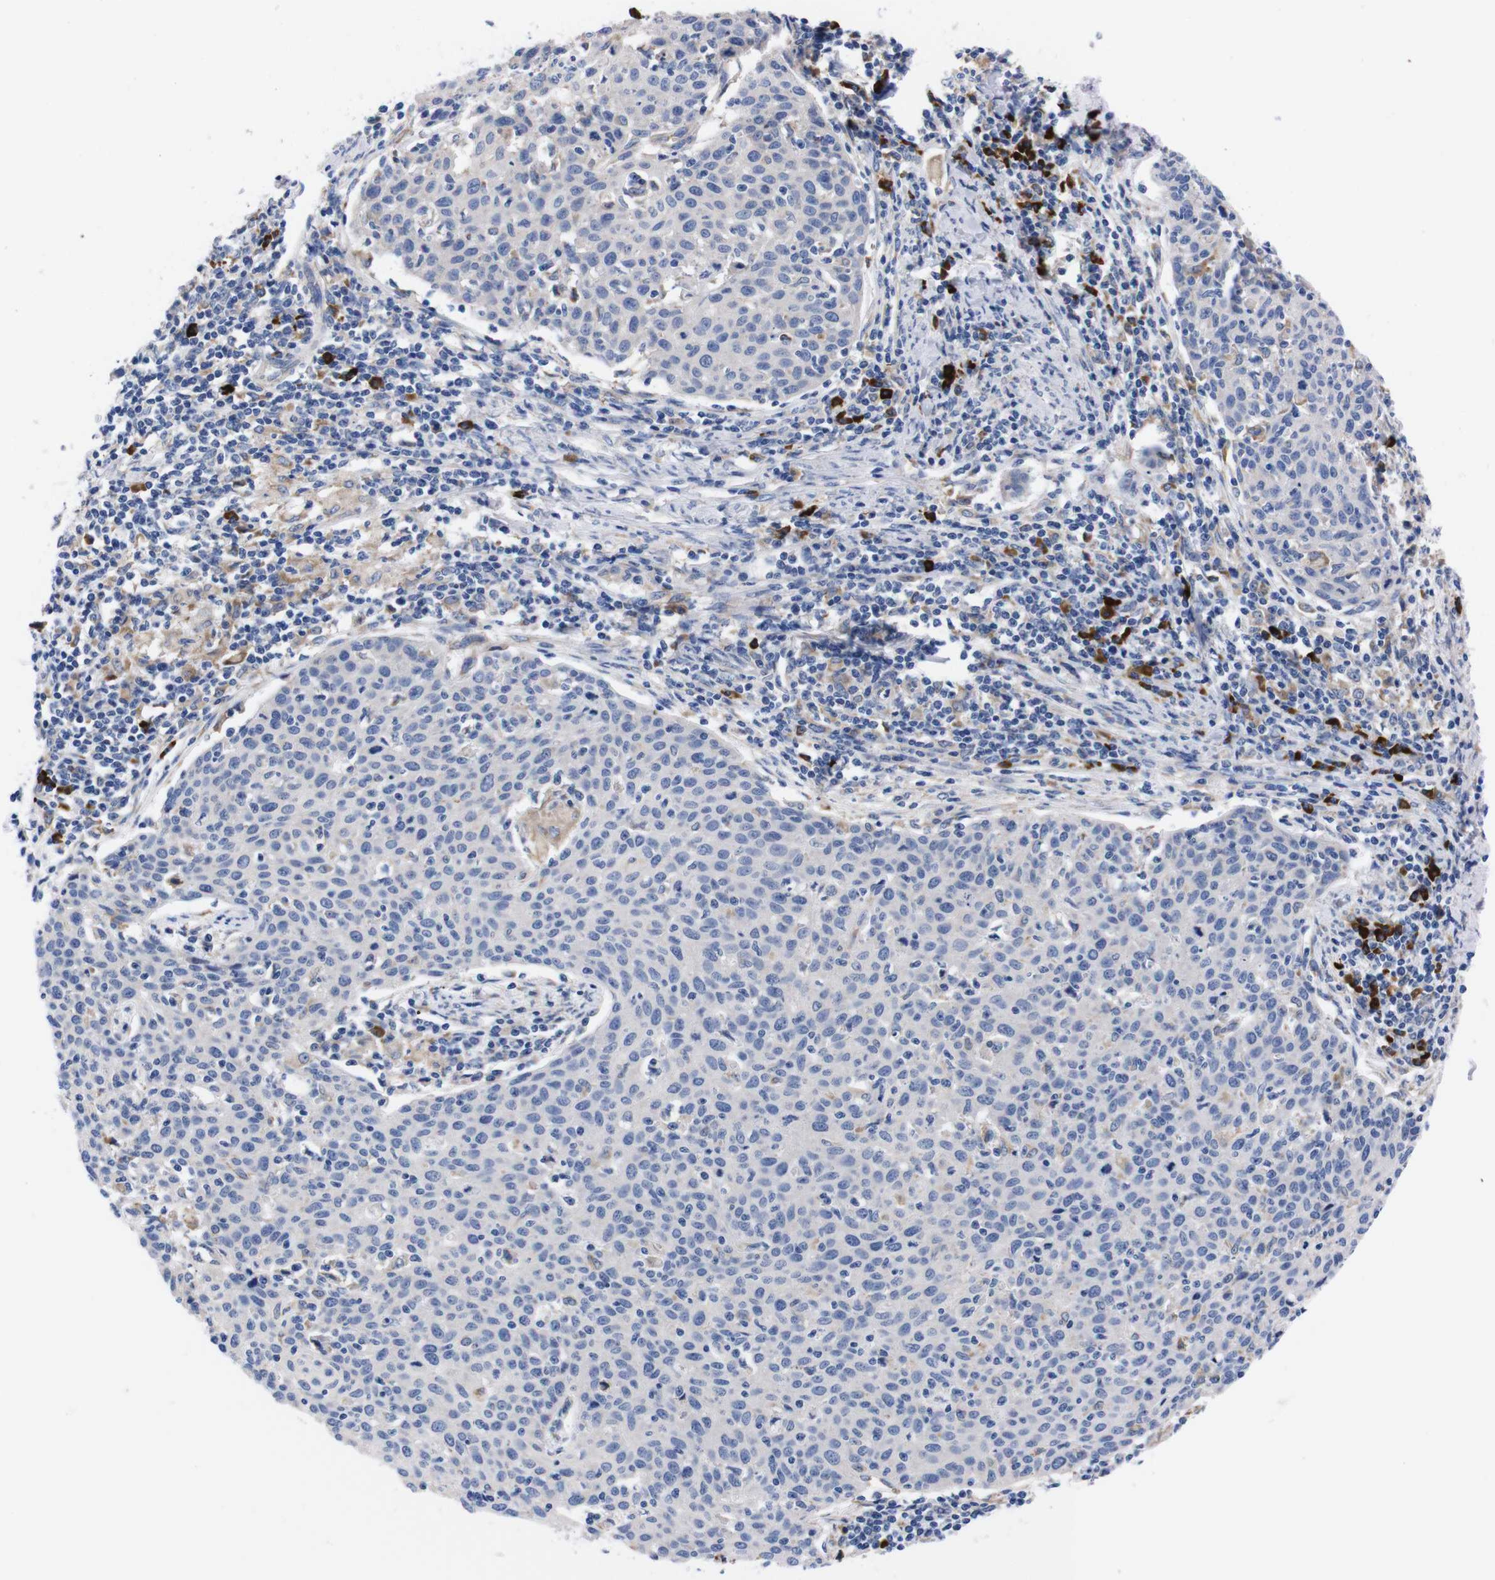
{"staining": {"intensity": "negative", "quantity": "none", "location": "none"}, "tissue": "cervical cancer", "cell_type": "Tumor cells", "image_type": "cancer", "snomed": [{"axis": "morphology", "description": "Squamous cell carcinoma, NOS"}, {"axis": "topography", "description": "Cervix"}], "caption": "A micrograph of cervical squamous cell carcinoma stained for a protein displays no brown staining in tumor cells.", "gene": "NEBL", "patient": {"sex": "female", "age": 38}}